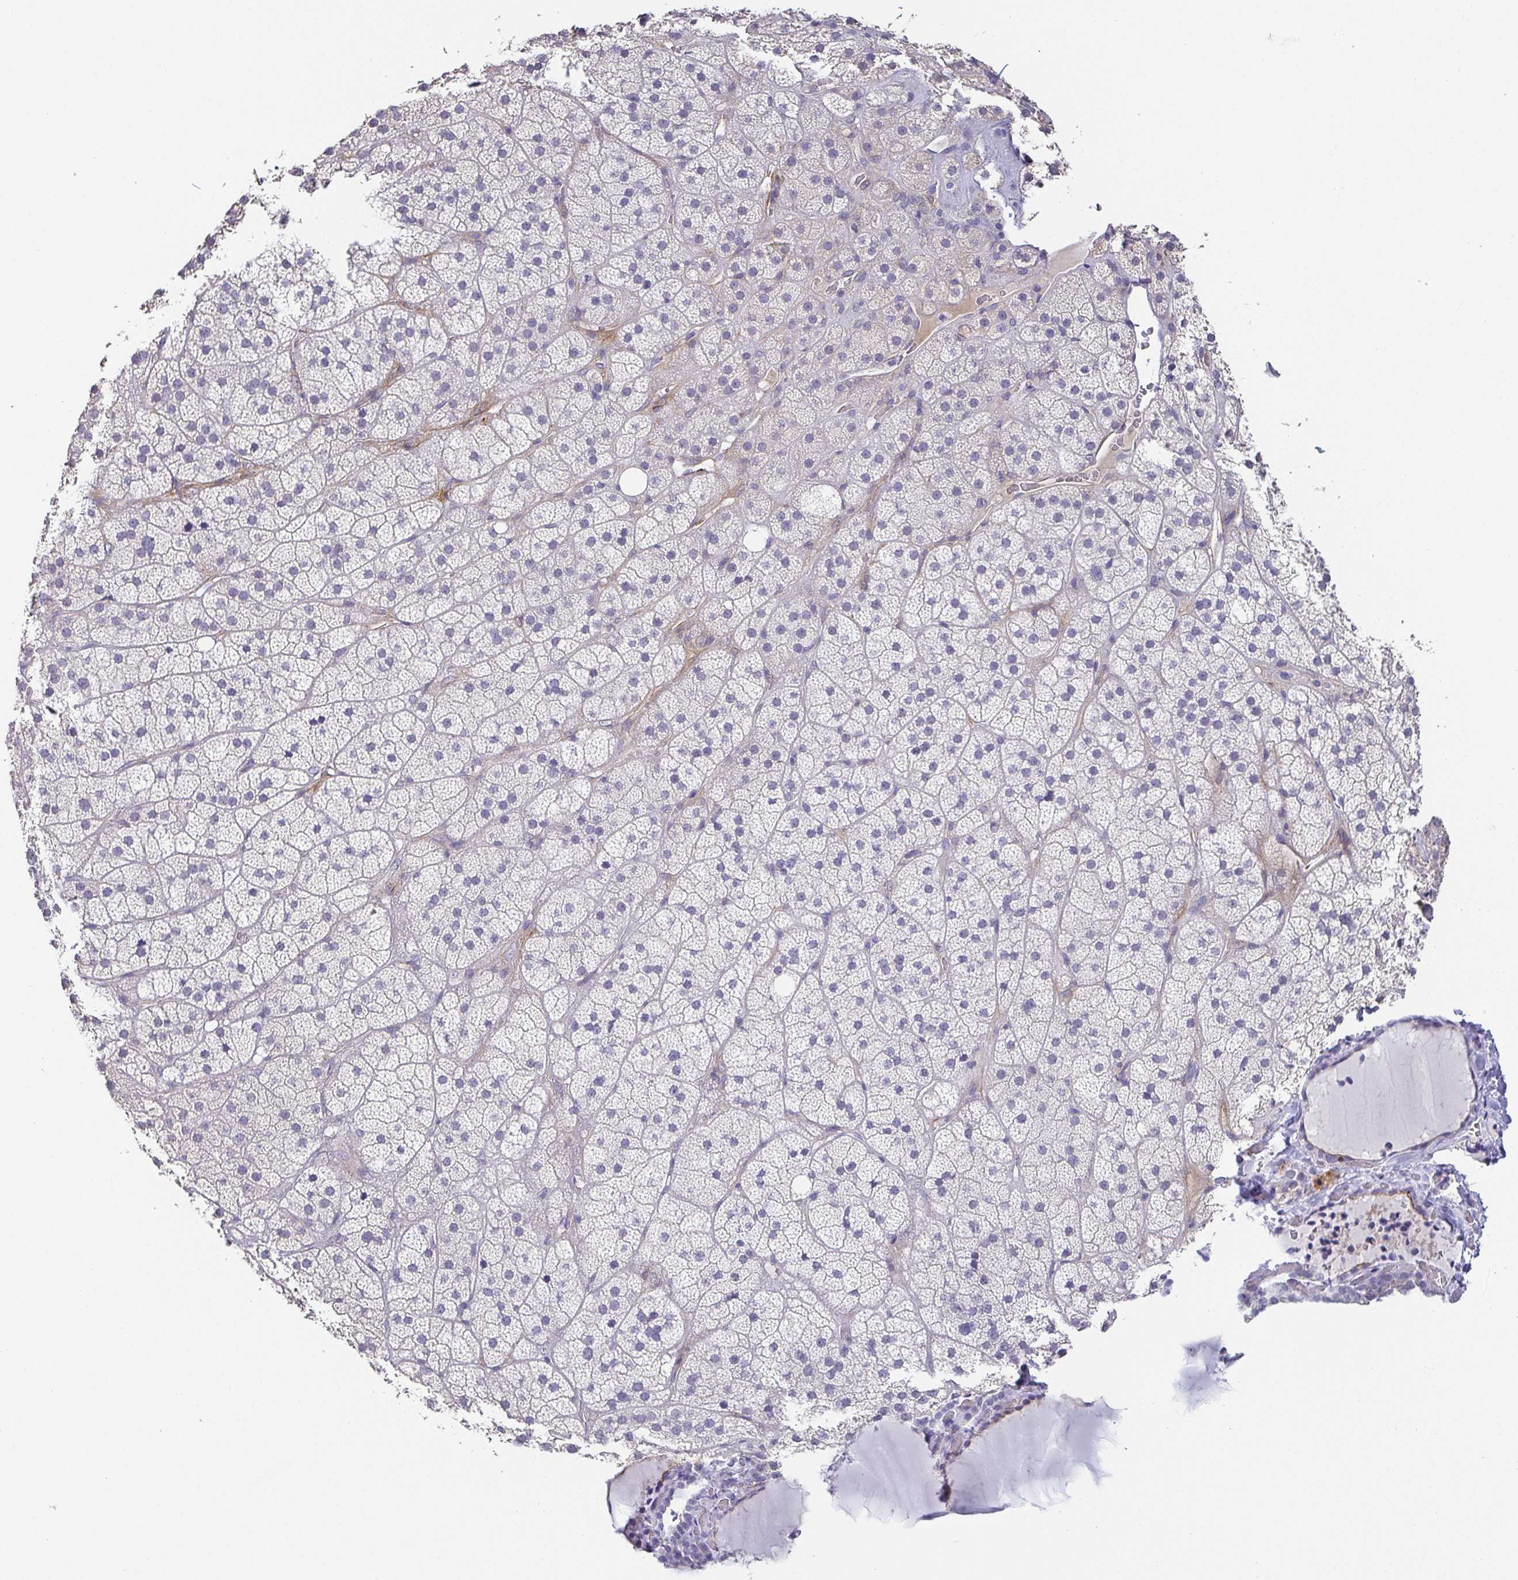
{"staining": {"intensity": "negative", "quantity": "none", "location": "none"}, "tissue": "adrenal gland", "cell_type": "Glandular cells", "image_type": "normal", "snomed": [{"axis": "morphology", "description": "Normal tissue, NOS"}, {"axis": "topography", "description": "Adrenal gland"}], "caption": "The image exhibits no staining of glandular cells in benign adrenal gland.", "gene": "RNASE7", "patient": {"sex": "male", "age": 57}}